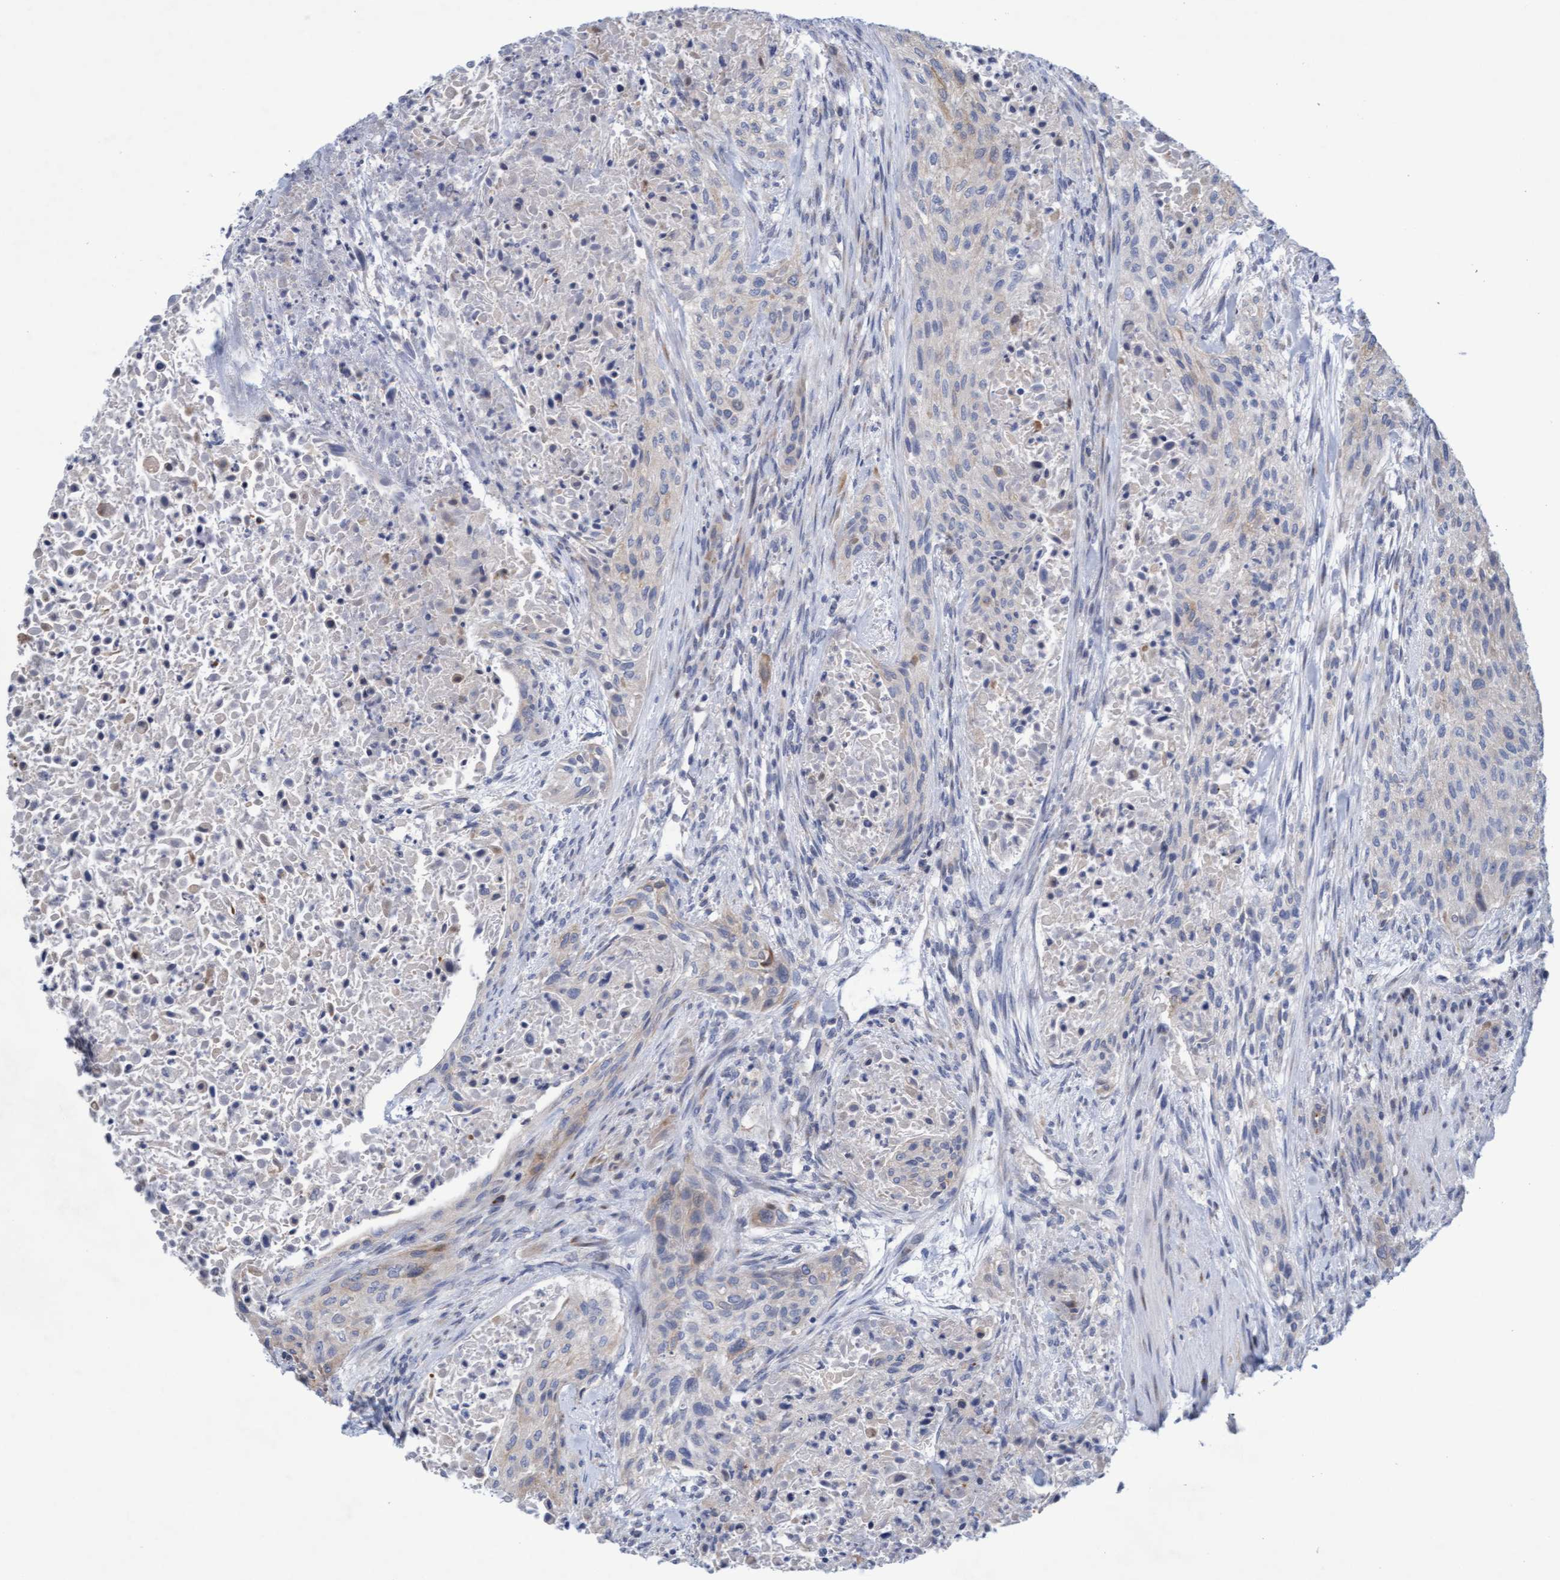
{"staining": {"intensity": "weak", "quantity": "<25%", "location": "cytoplasmic/membranous"}, "tissue": "urothelial cancer", "cell_type": "Tumor cells", "image_type": "cancer", "snomed": [{"axis": "morphology", "description": "Urothelial carcinoma, Low grade"}, {"axis": "morphology", "description": "Urothelial carcinoma, High grade"}, {"axis": "topography", "description": "Urinary bladder"}], "caption": "High magnification brightfield microscopy of urothelial cancer stained with DAB (3,3'-diaminobenzidine) (brown) and counterstained with hematoxylin (blue): tumor cells show no significant positivity.", "gene": "SLC28A3", "patient": {"sex": "male", "age": 35}}